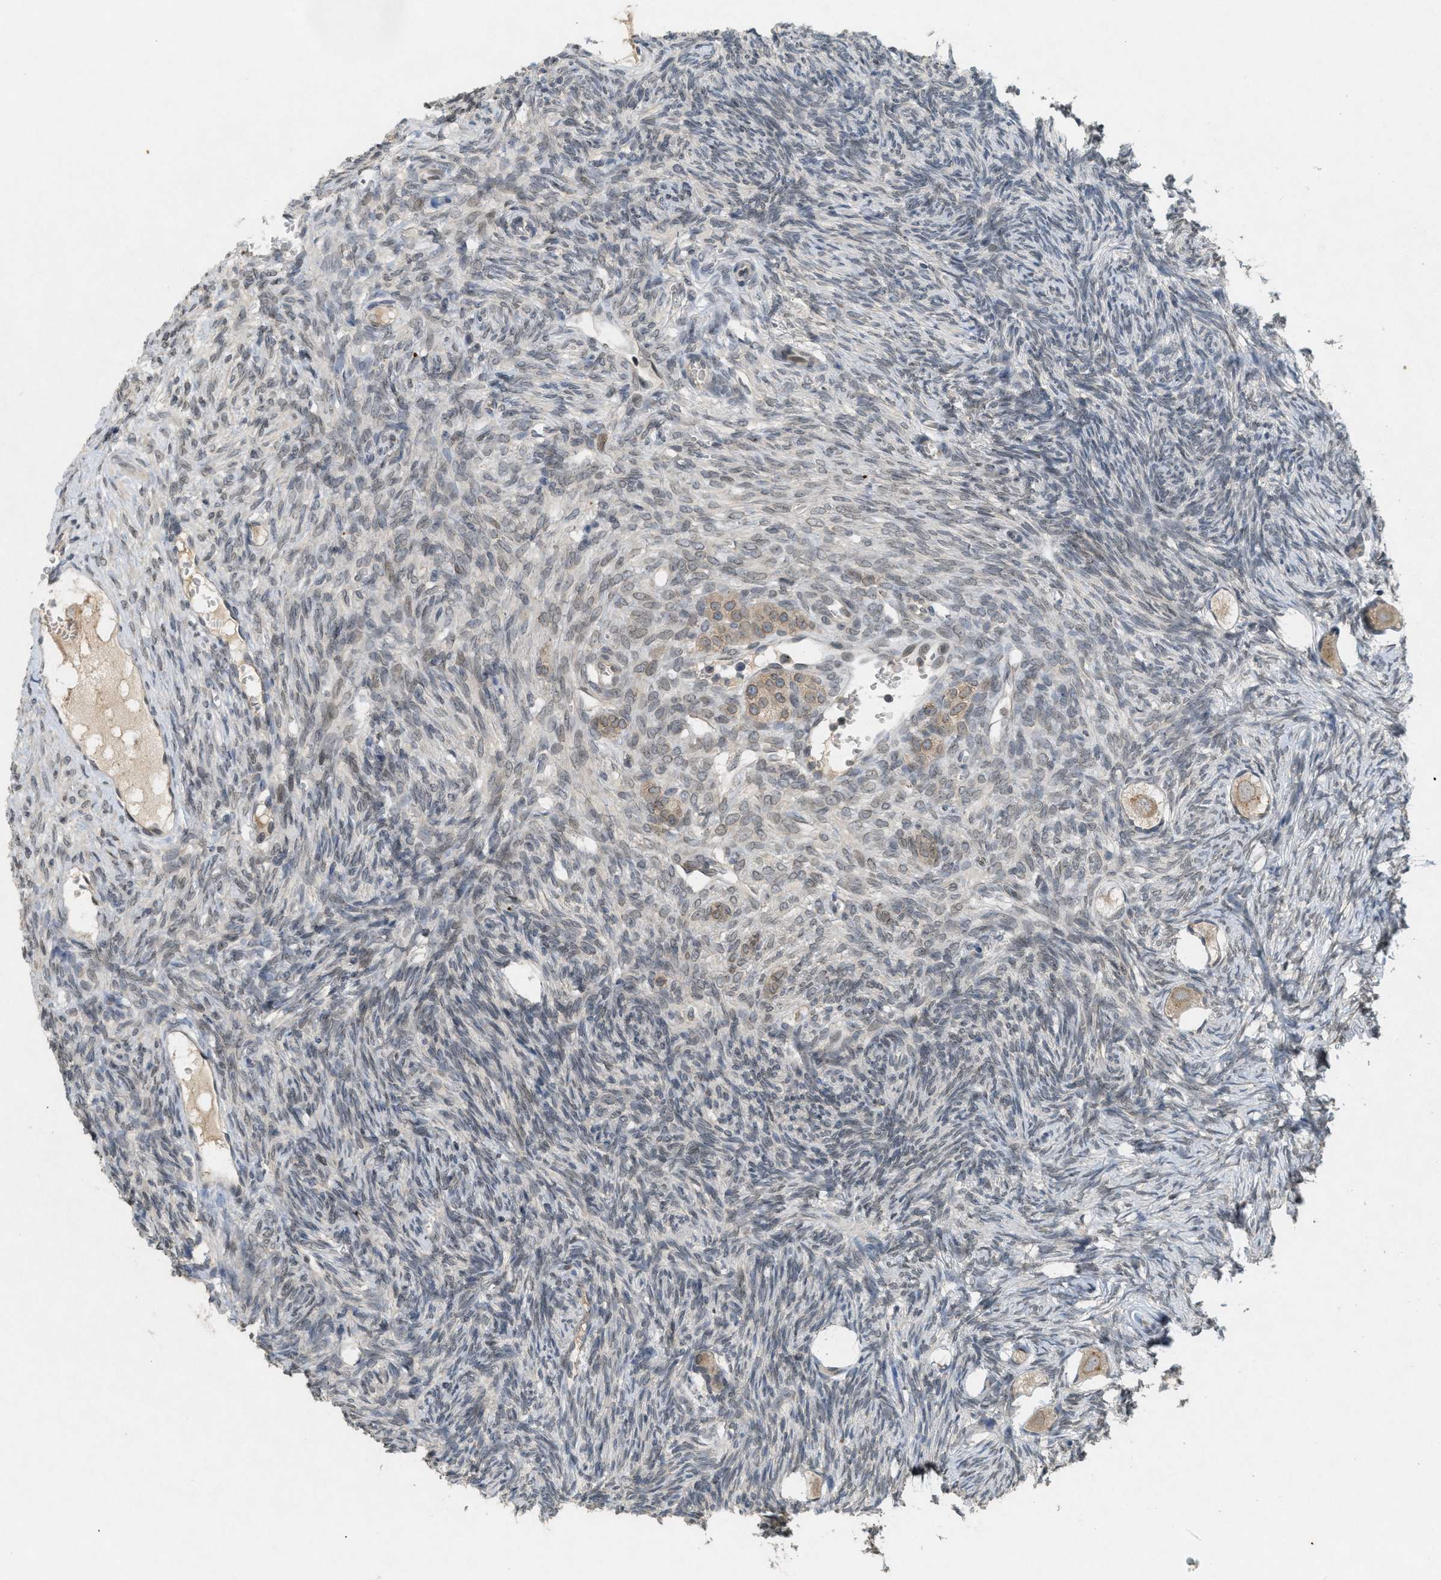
{"staining": {"intensity": "moderate", "quantity": ">75%", "location": "cytoplasmic/membranous"}, "tissue": "ovary", "cell_type": "Follicle cells", "image_type": "normal", "snomed": [{"axis": "morphology", "description": "Normal tissue, NOS"}, {"axis": "topography", "description": "Ovary"}], "caption": "Immunohistochemical staining of normal ovary demonstrates medium levels of moderate cytoplasmic/membranous positivity in approximately >75% of follicle cells.", "gene": "ABHD6", "patient": {"sex": "female", "age": 27}}